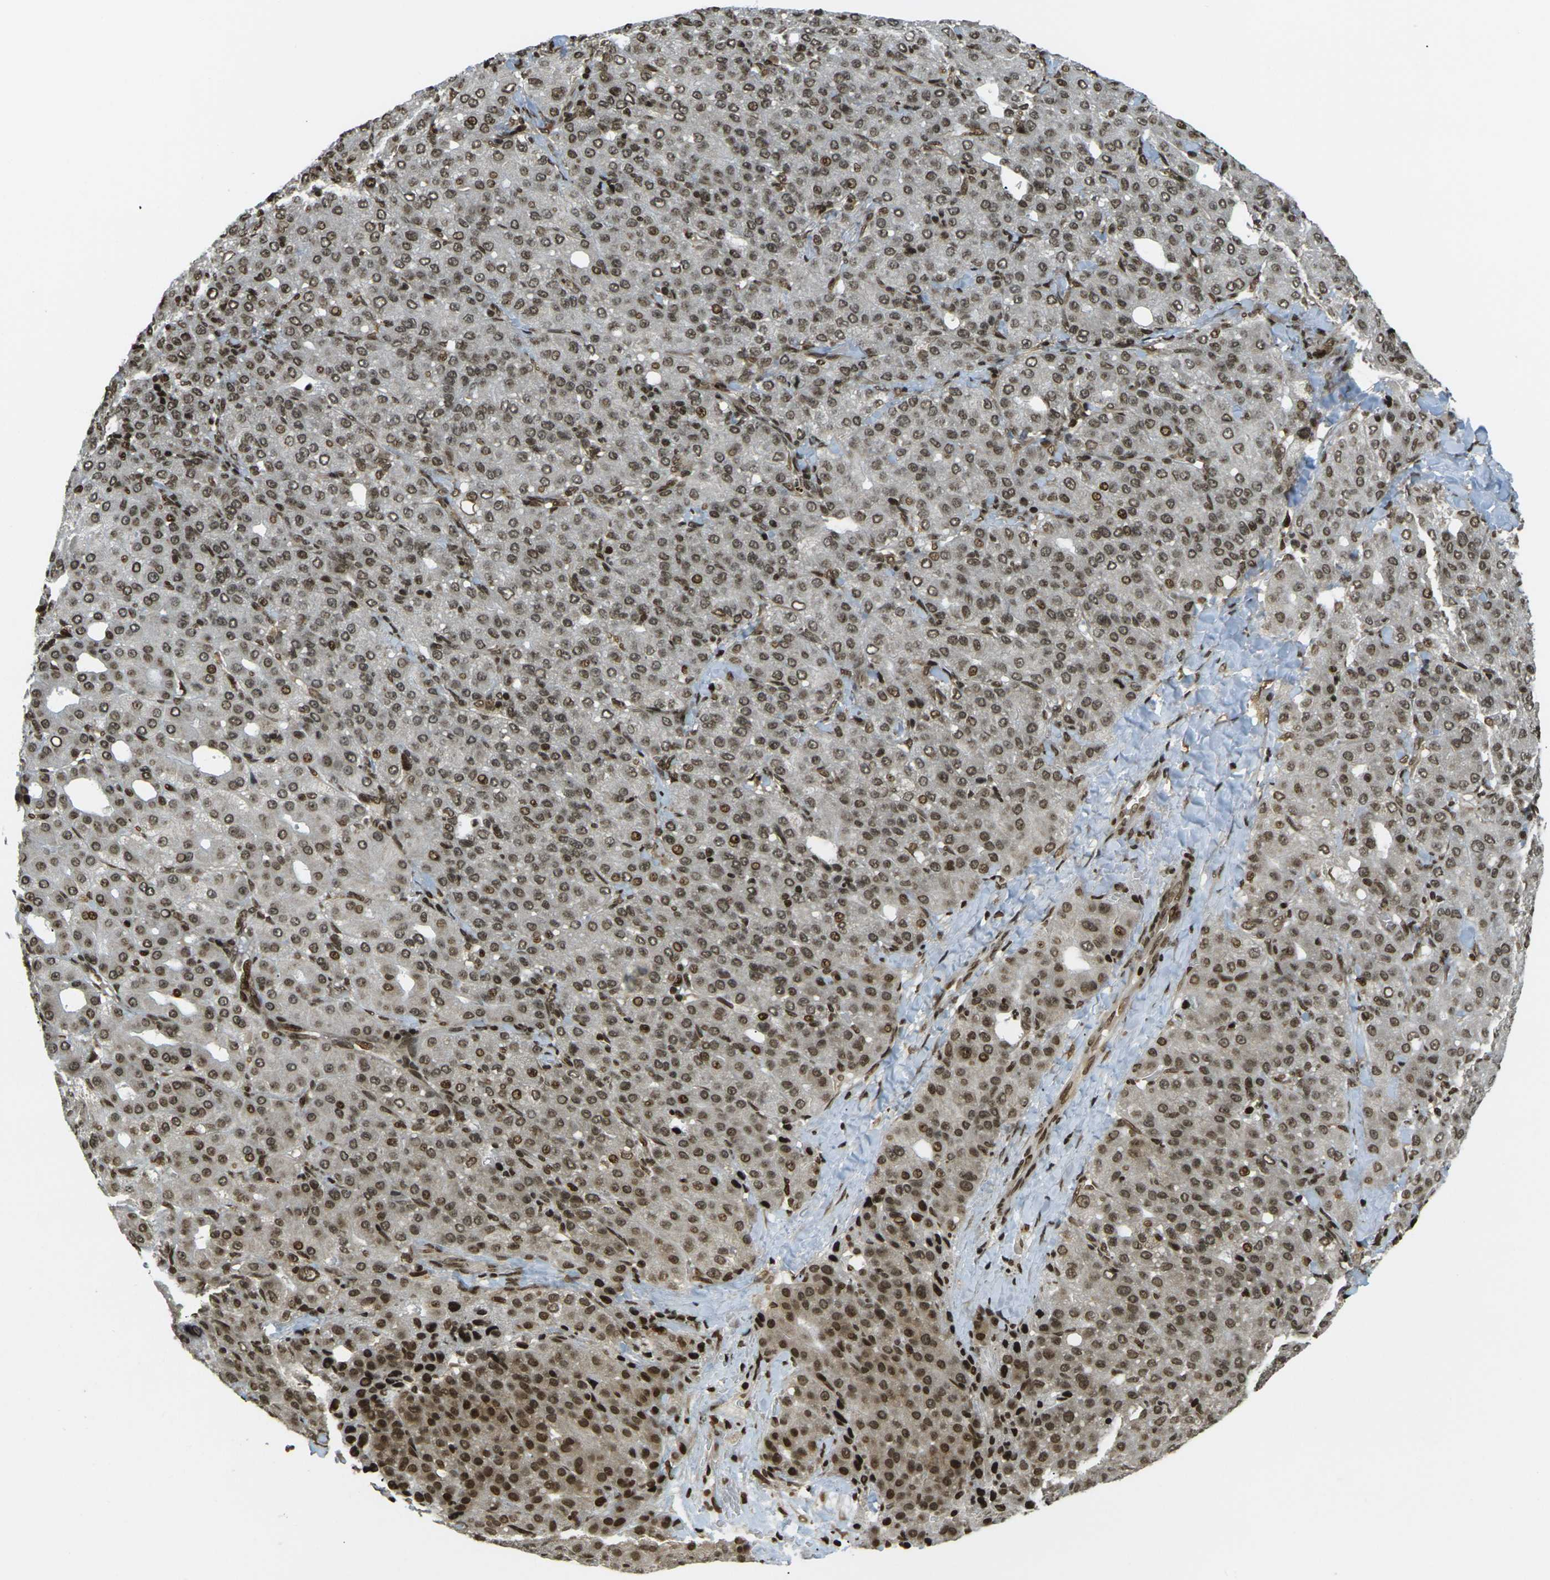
{"staining": {"intensity": "moderate", "quantity": ">75%", "location": "nuclear"}, "tissue": "liver cancer", "cell_type": "Tumor cells", "image_type": "cancer", "snomed": [{"axis": "morphology", "description": "Carcinoma, Hepatocellular, NOS"}, {"axis": "topography", "description": "Liver"}], "caption": "Human liver hepatocellular carcinoma stained with a protein marker shows moderate staining in tumor cells.", "gene": "RUVBL2", "patient": {"sex": "male", "age": 65}}